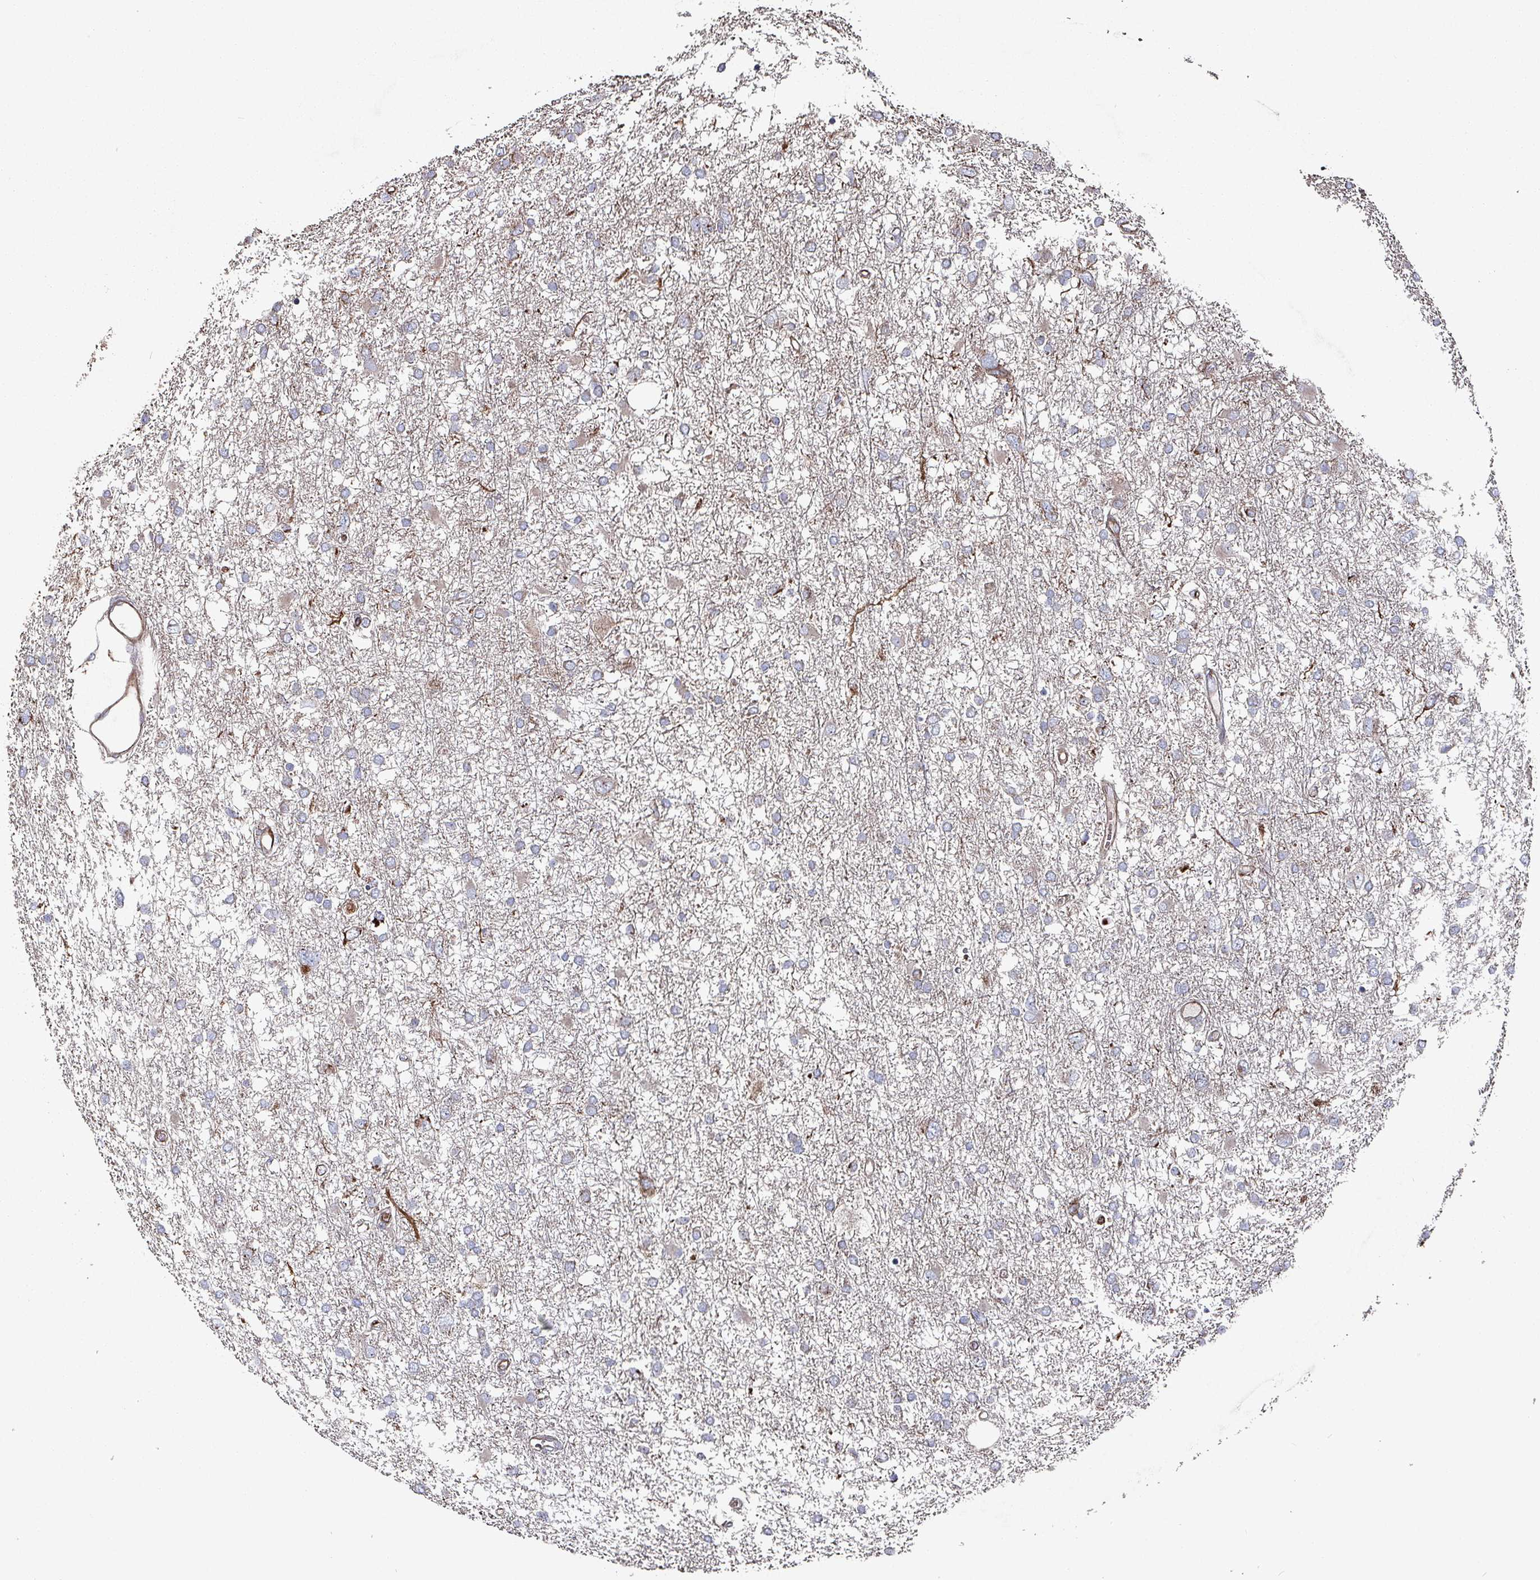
{"staining": {"intensity": "negative", "quantity": "none", "location": "none"}, "tissue": "glioma", "cell_type": "Tumor cells", "image_type": "cancer", "snomed": [{"axis": "morphology", "description": "Glioma, malignant, High grade"}, {"axis": "topography", "description": "Brain"}], "caption": "This is a image of immunohistochemistry (IHC) staining of high-grade glioma (malignant), which shows no positivity in tumor cells.", "gene": "ANO10", "patient": {"sex": "male", "age": 61}}